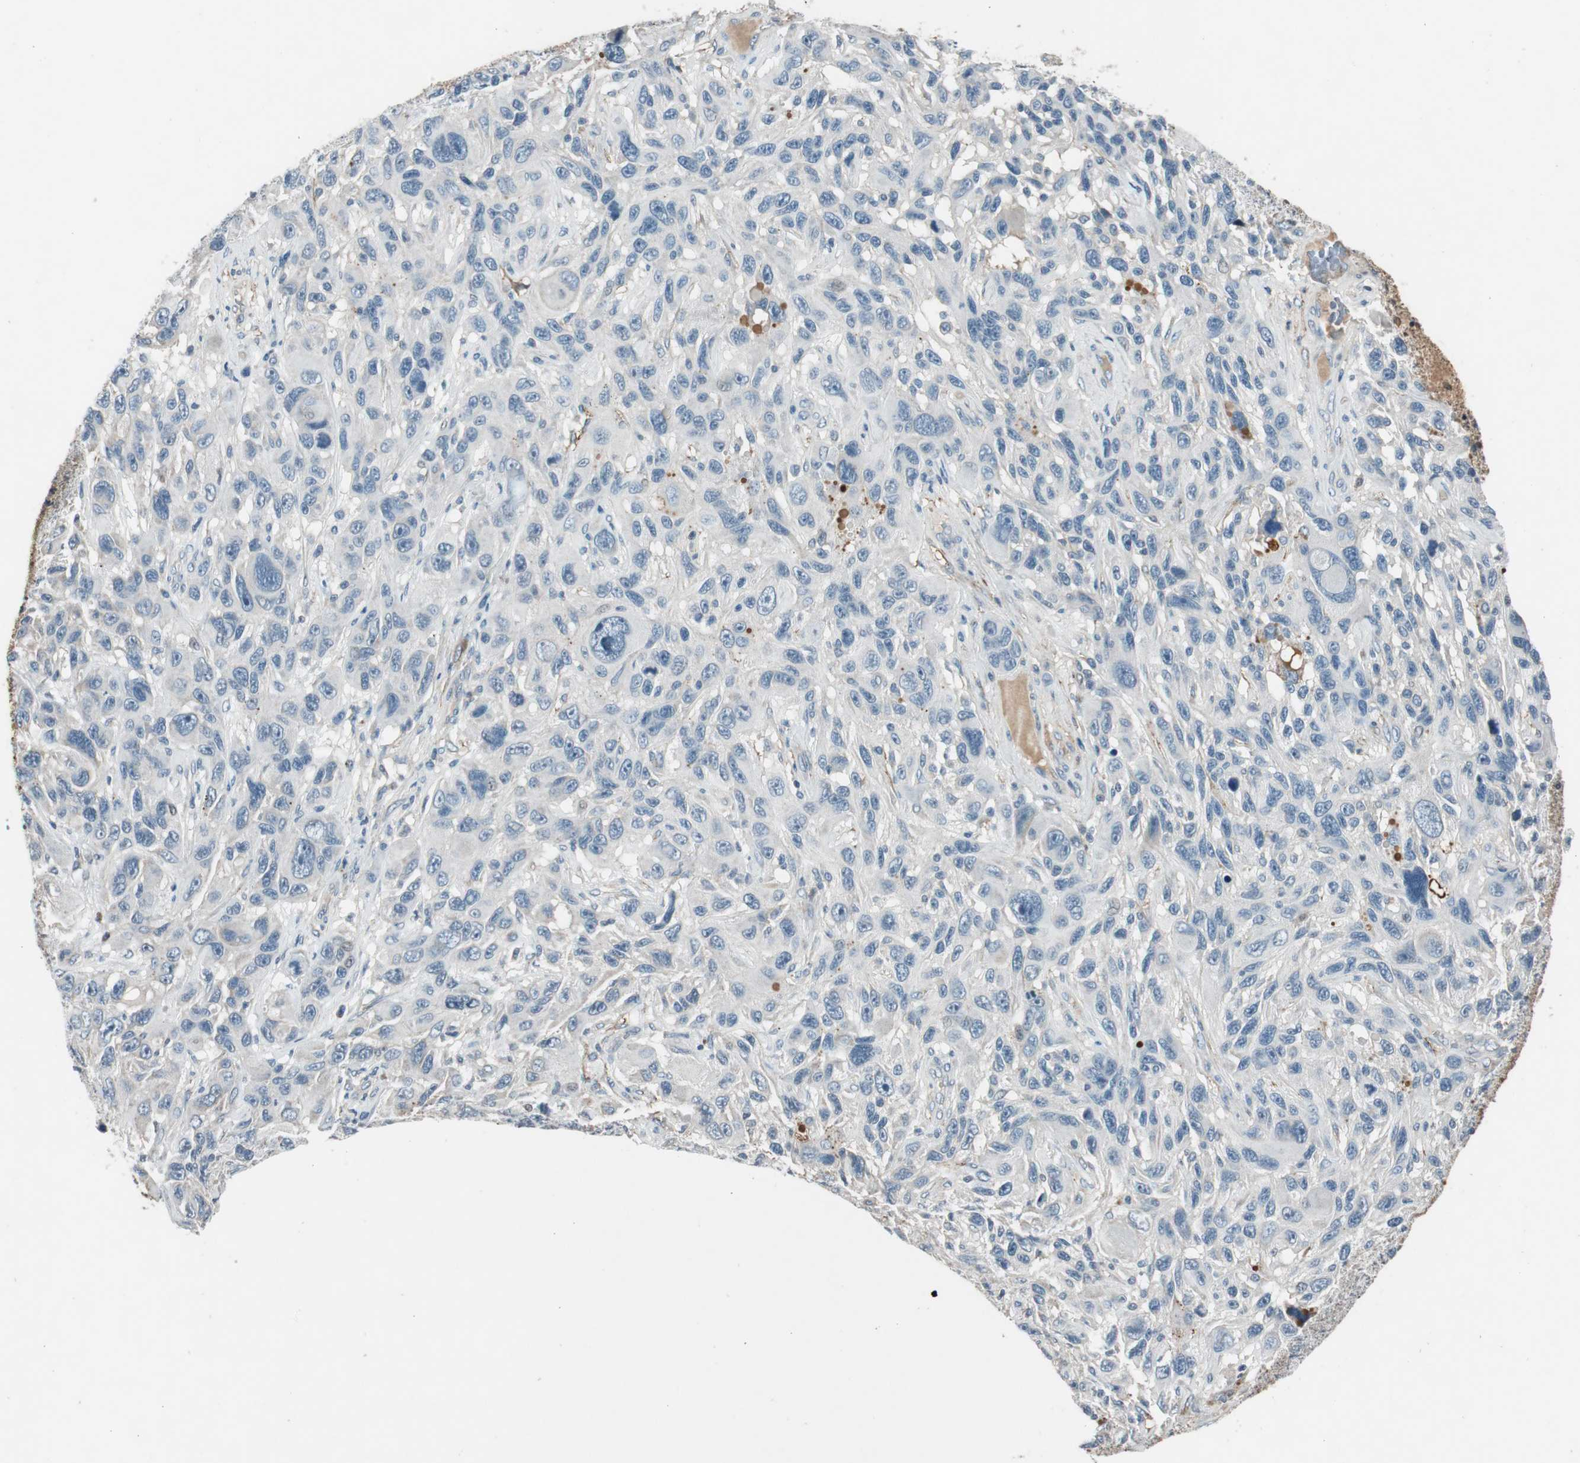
{"staining": {"intensity": "negative", "quantity": "none", "location": "none"}, "tissue": "melanoma", "cell_type": "Tumor cells", "image_type": "cancer", "snomed": [{"axis": "morphology", "description": "Malignant melanoma, NOS"}, {"axis": "topography", "description": "Skin"}], "caption": "Immunohistochemical staining of human melanoma reveals no significant staining in tumor cells.", "gene": "PDPN", "patient": {"sex": "male", "age": 53}}